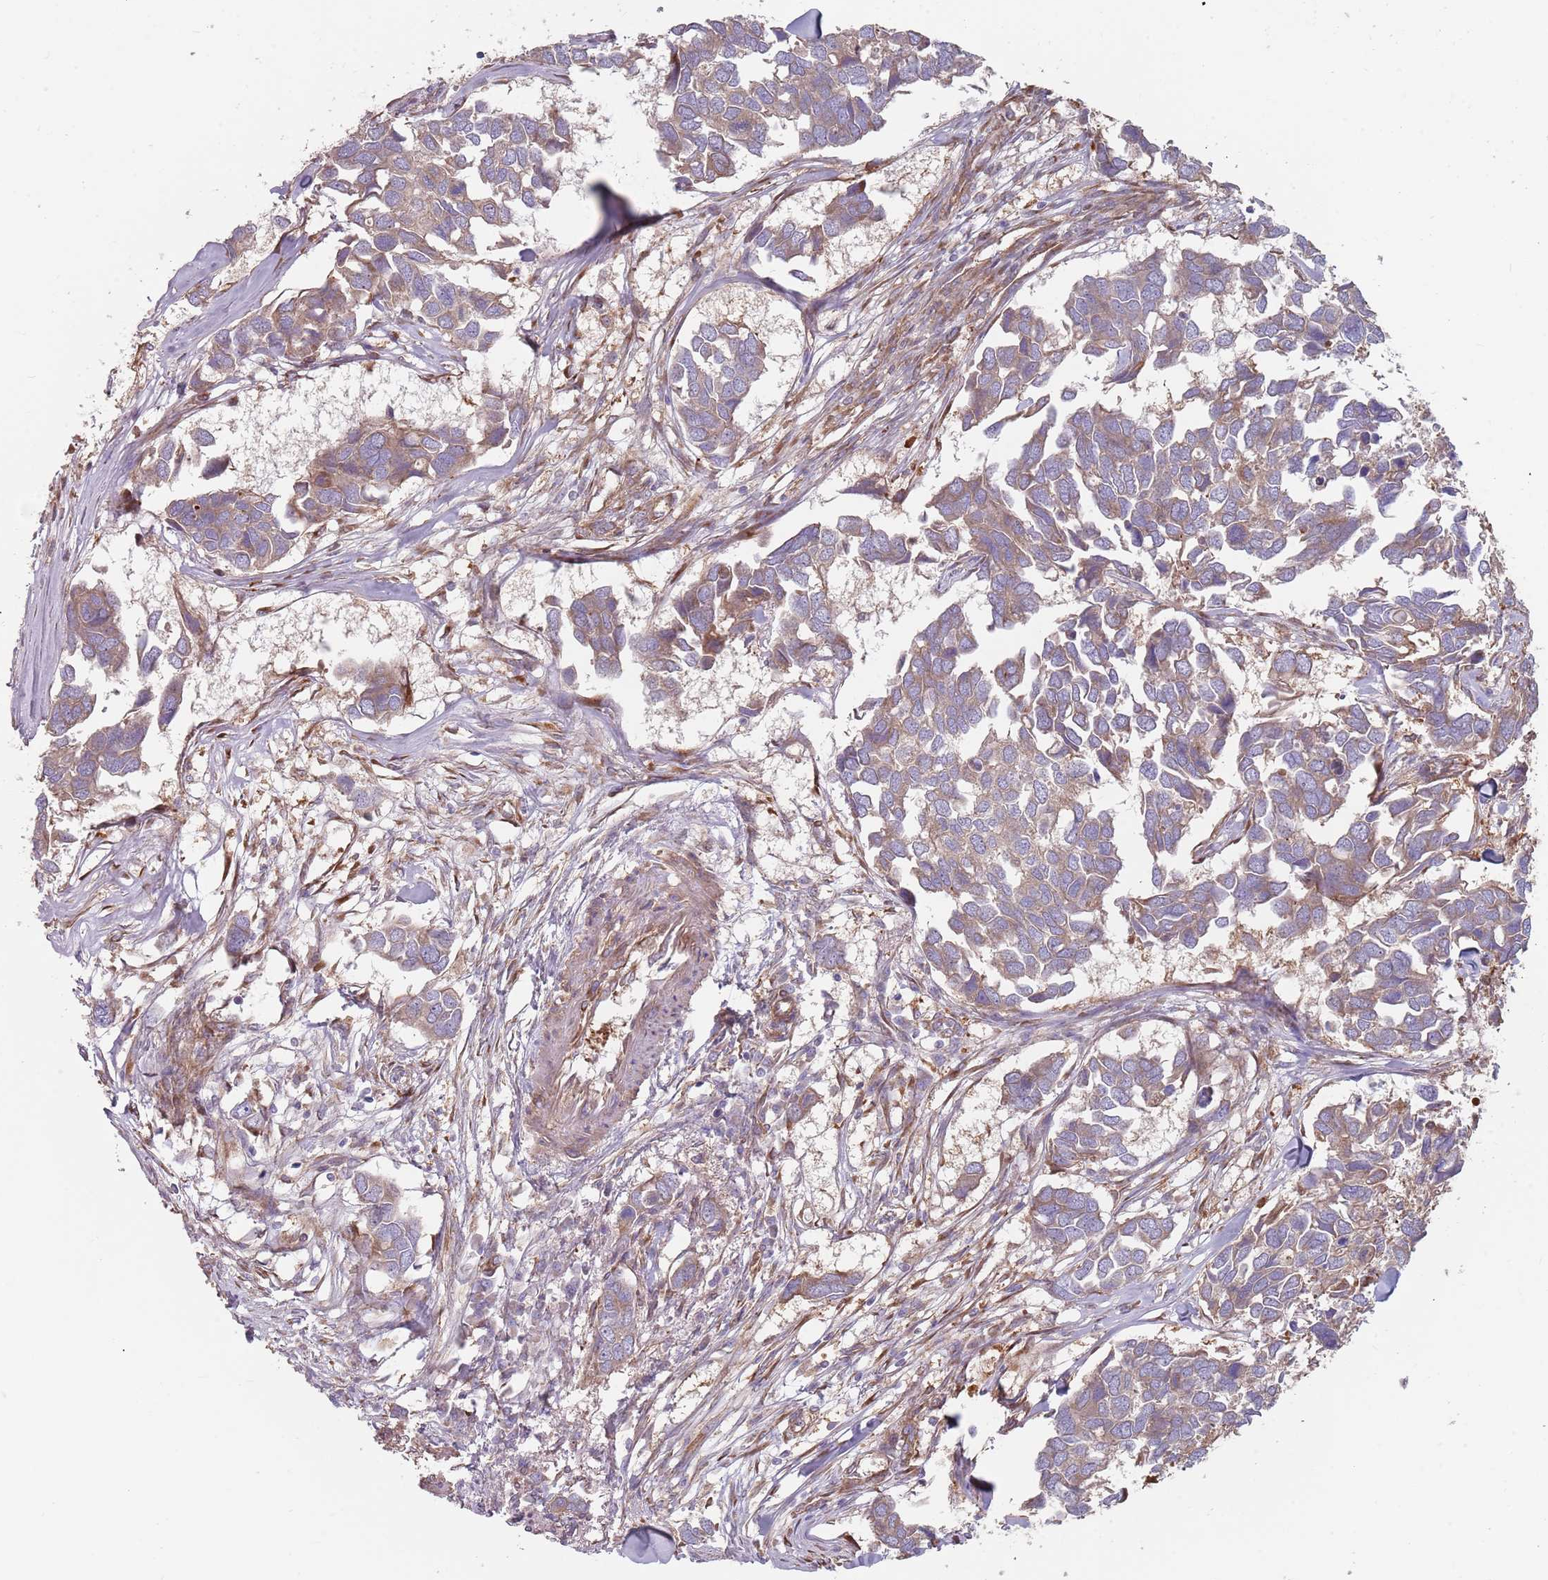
{"staining": {"intensity": "weak", "quantity": "25%-75%", "location": "cytoplasmic/membranous"}, "tissue": "breast cancer", "cell_type": "Tumor cells", "image_type": "cancer", "snomed": [{"axis": "morphology", "description": "Duct carcinoma"}, {"axis": "topography", "description": "Breast"}], "caption": "Invasive ductal carcinoma (breast) stained for a protein shows weak cytoplasmic/membranous positivity in tumor cells.", "gene": "SPDL1", "patient": {"sex": "female", "age": 83}}